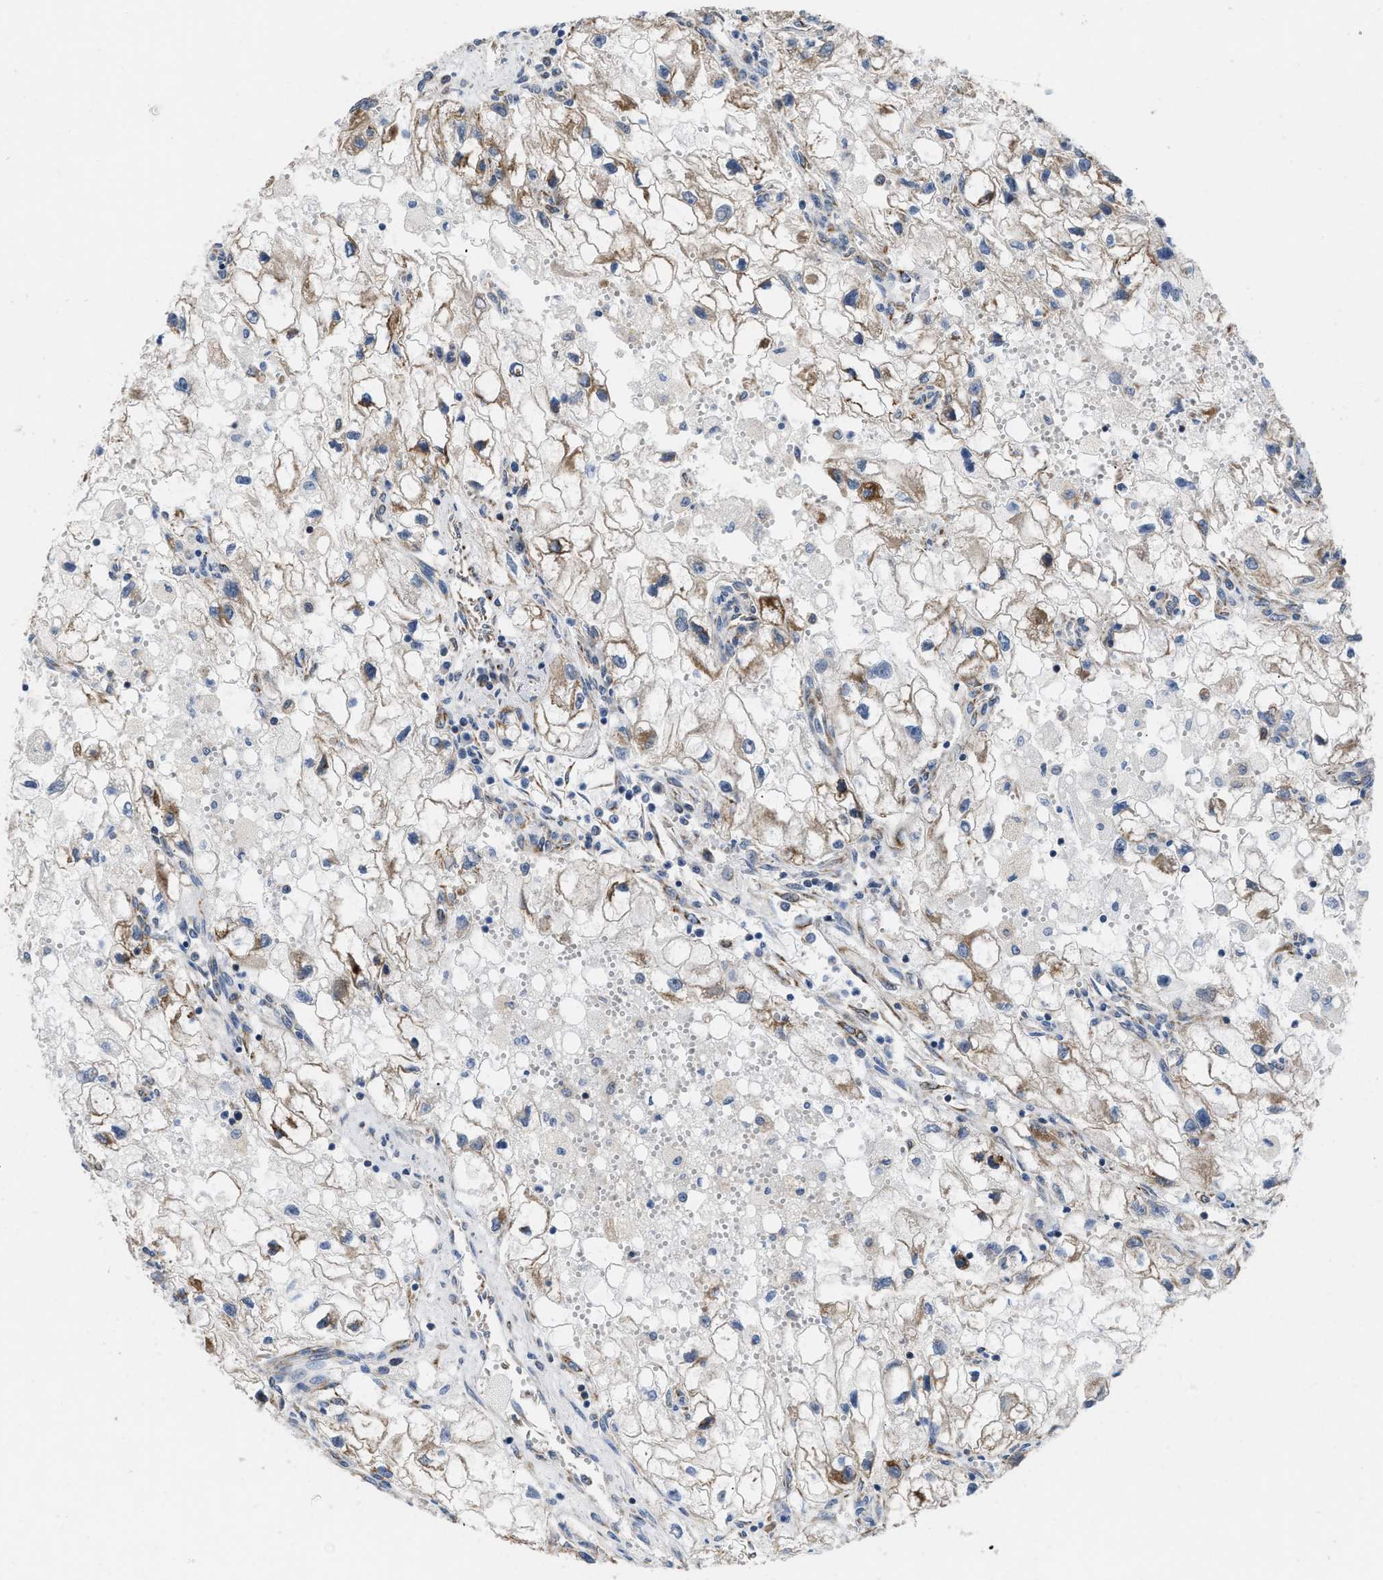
{"staining": {"intensity": "moderate", "quantity": ">75%", "location": "cytoplasmic/membranous"}, "tissue": "renal cancer", "cell_type": "Tumor cells", "image_type": "cancer", "snomed": [{"axis": "morphology", "description": "Adenocarcinoma, NOS"}, {"axis": "topography", "description": "Kidney"}], "caption": "Adenocarcinoma (renal) stained for a protein (brown) exhibits moderate cytoplasmic/membranous positive positivity in approximately >75% of tumor cells.", "gene": "AKAP1", "patient": {"sex": "female", "age": 70}}